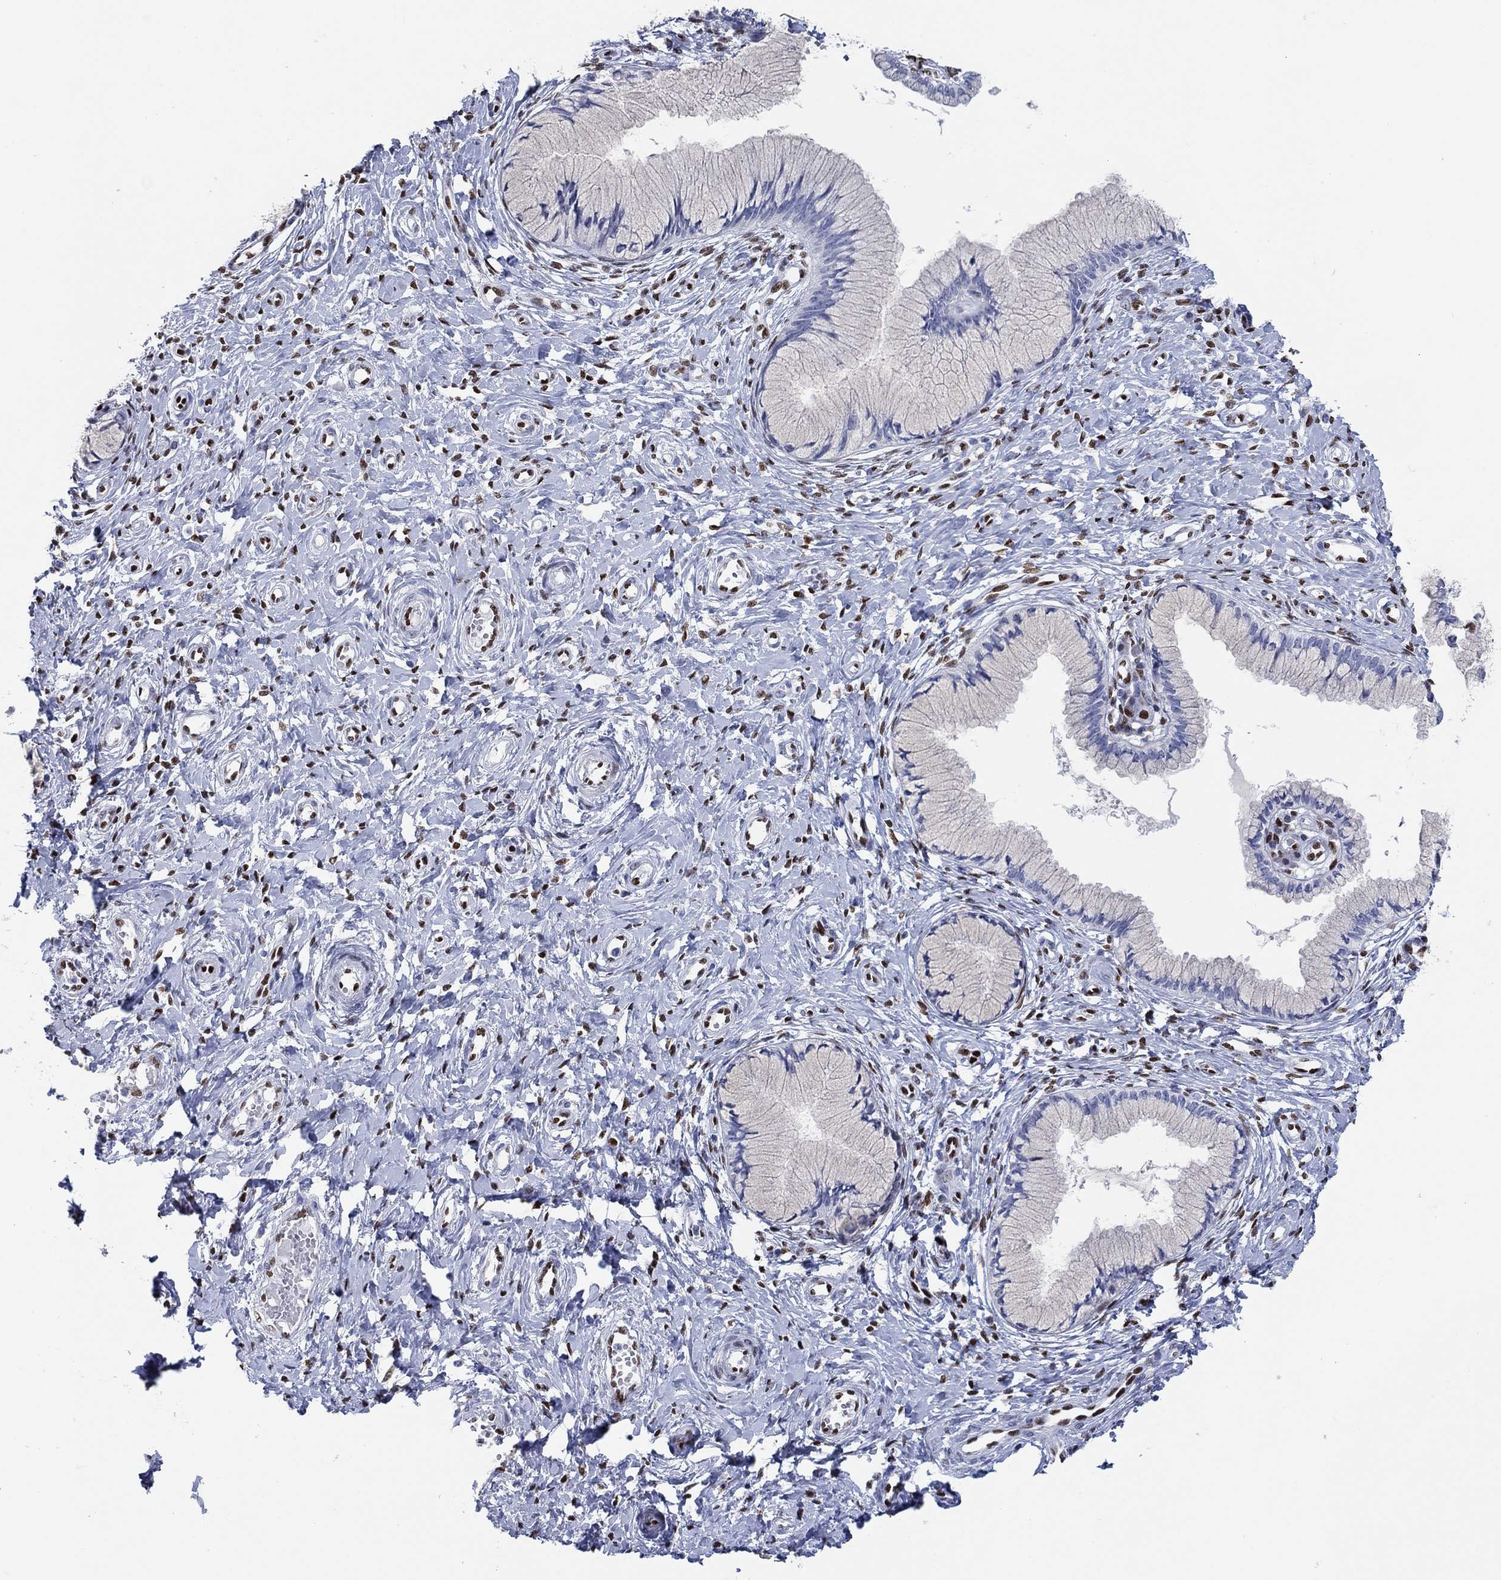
{"staining": {"intensity": "negative", "quantity": "none", "location": "none"}, "tissue": "cervix", "cell_type": "Glandular cells", "image_type": "normal", "snomed": [{"axis": "morphology", "description": "Normal tissue, NOS"}, {"axis": "topography", "description": "Cervix"}], "caption": "Immunohistochemistry (IHC) histopathology image of unremarkable cervix: cervix stained with DAB demonstrates no significant protein positivity in glandular cells.", "gene": "ZEB1", "patient": {"sex": "female", "age": 37}}